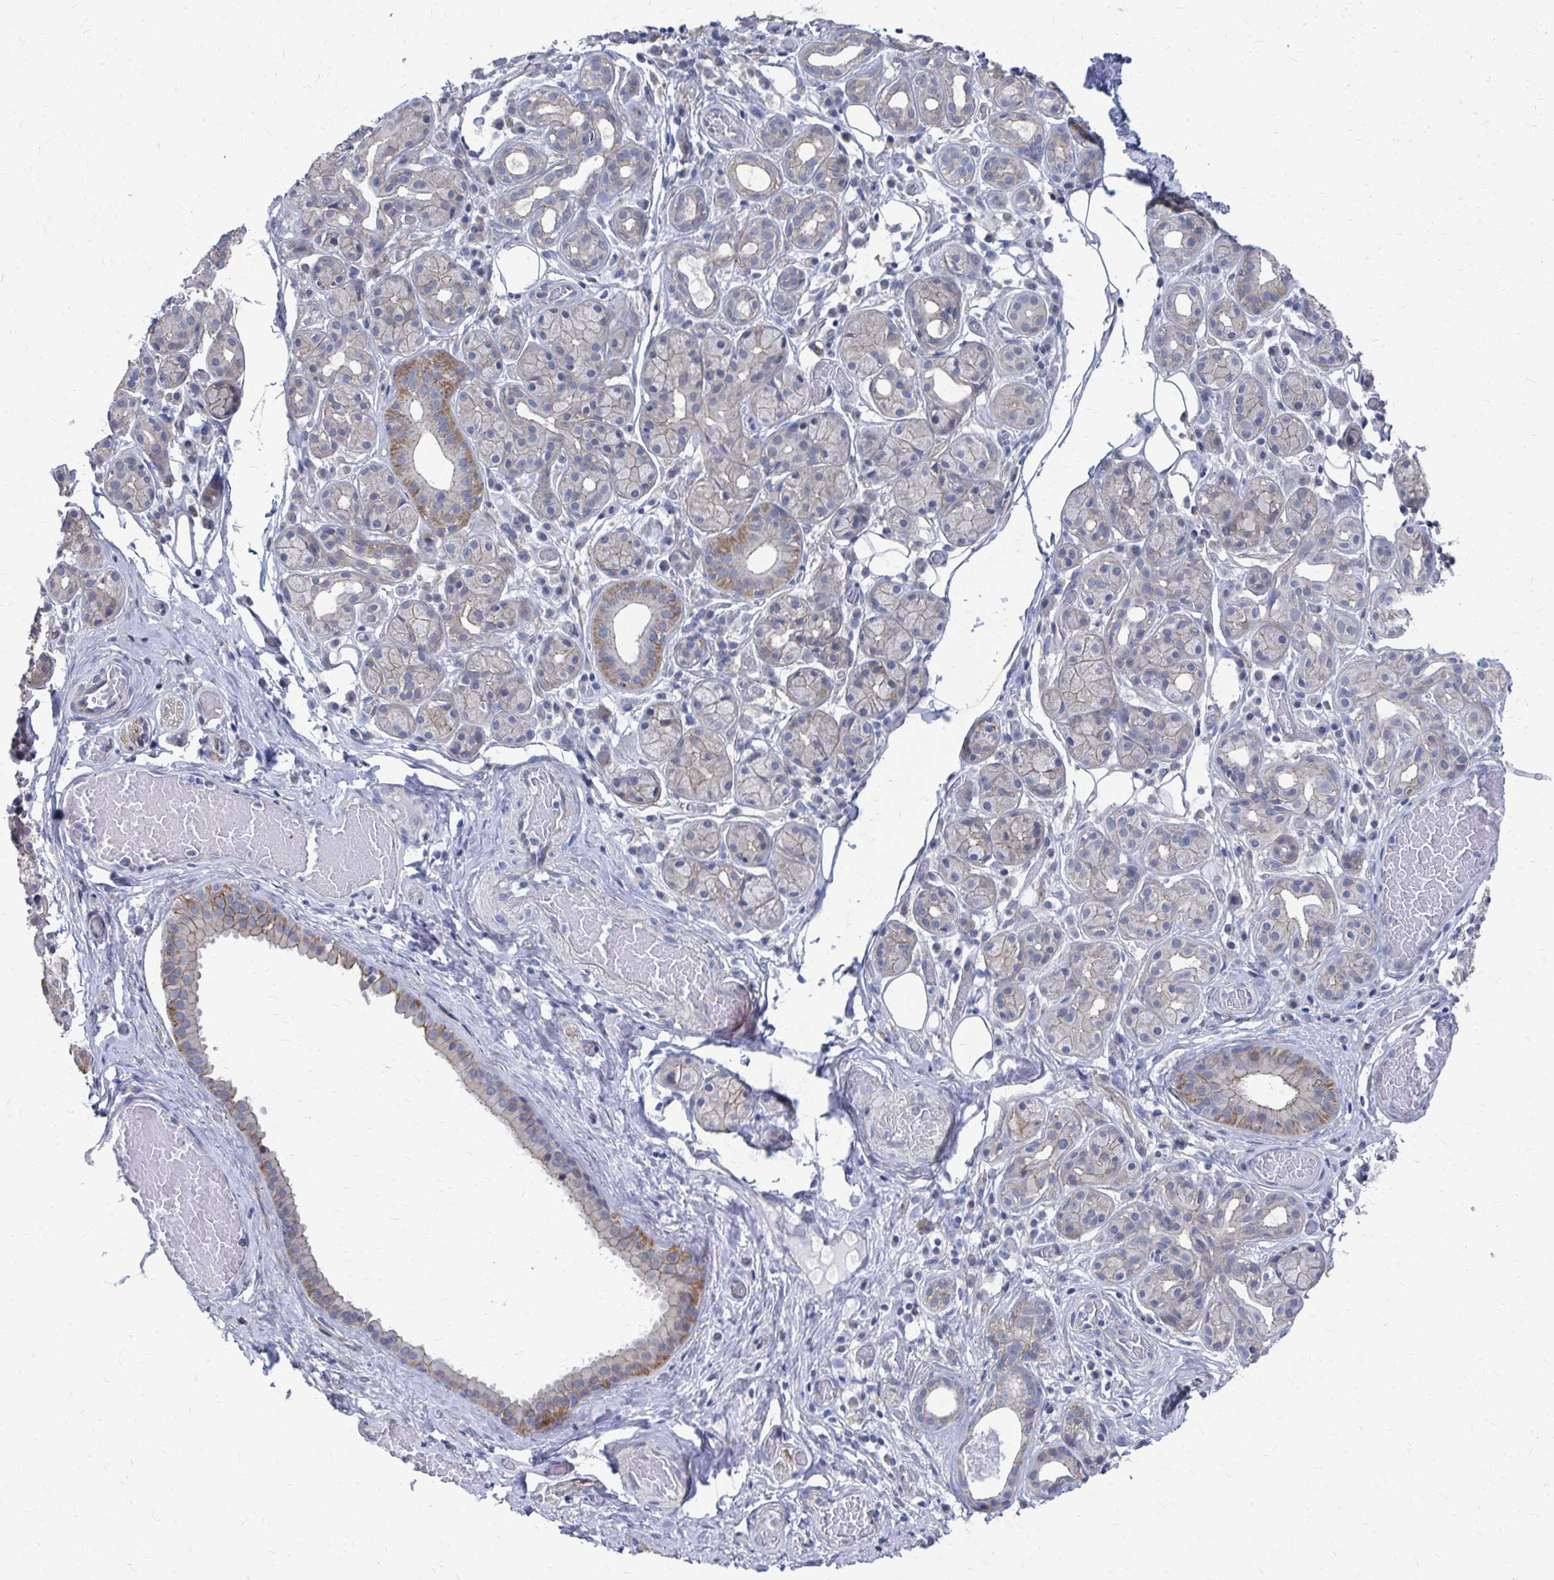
{"staining": {"intensity": "moderate", "quantity": "<25%", "location": "cytoplasmic/membranous"}, "tissue": "salivary gland", "cell_type": "Glandular cells", "image_type": "normal", "snomed": [{"axis": "morphology", "description": "Normal tissue, NOS"}, {"axis": "topography", "description": "Salivary gland"}, {"axis": "topography", "description": "Peripheral nerve tissue"}], "caption": "IHC staining of normal salivary gland, which exhibits low levels of moderate cytoplasmic/membranous expression in about <25% of glandular cells indicating moderate cytoplasmic/membranous protein positivity. The staining was performed using DAB (brown) for protein detection and nuclei were counterstained in hematoxylin (blue).", "gene": "PLEKHG7", "patient": {"sex": "male", "age": 71}}